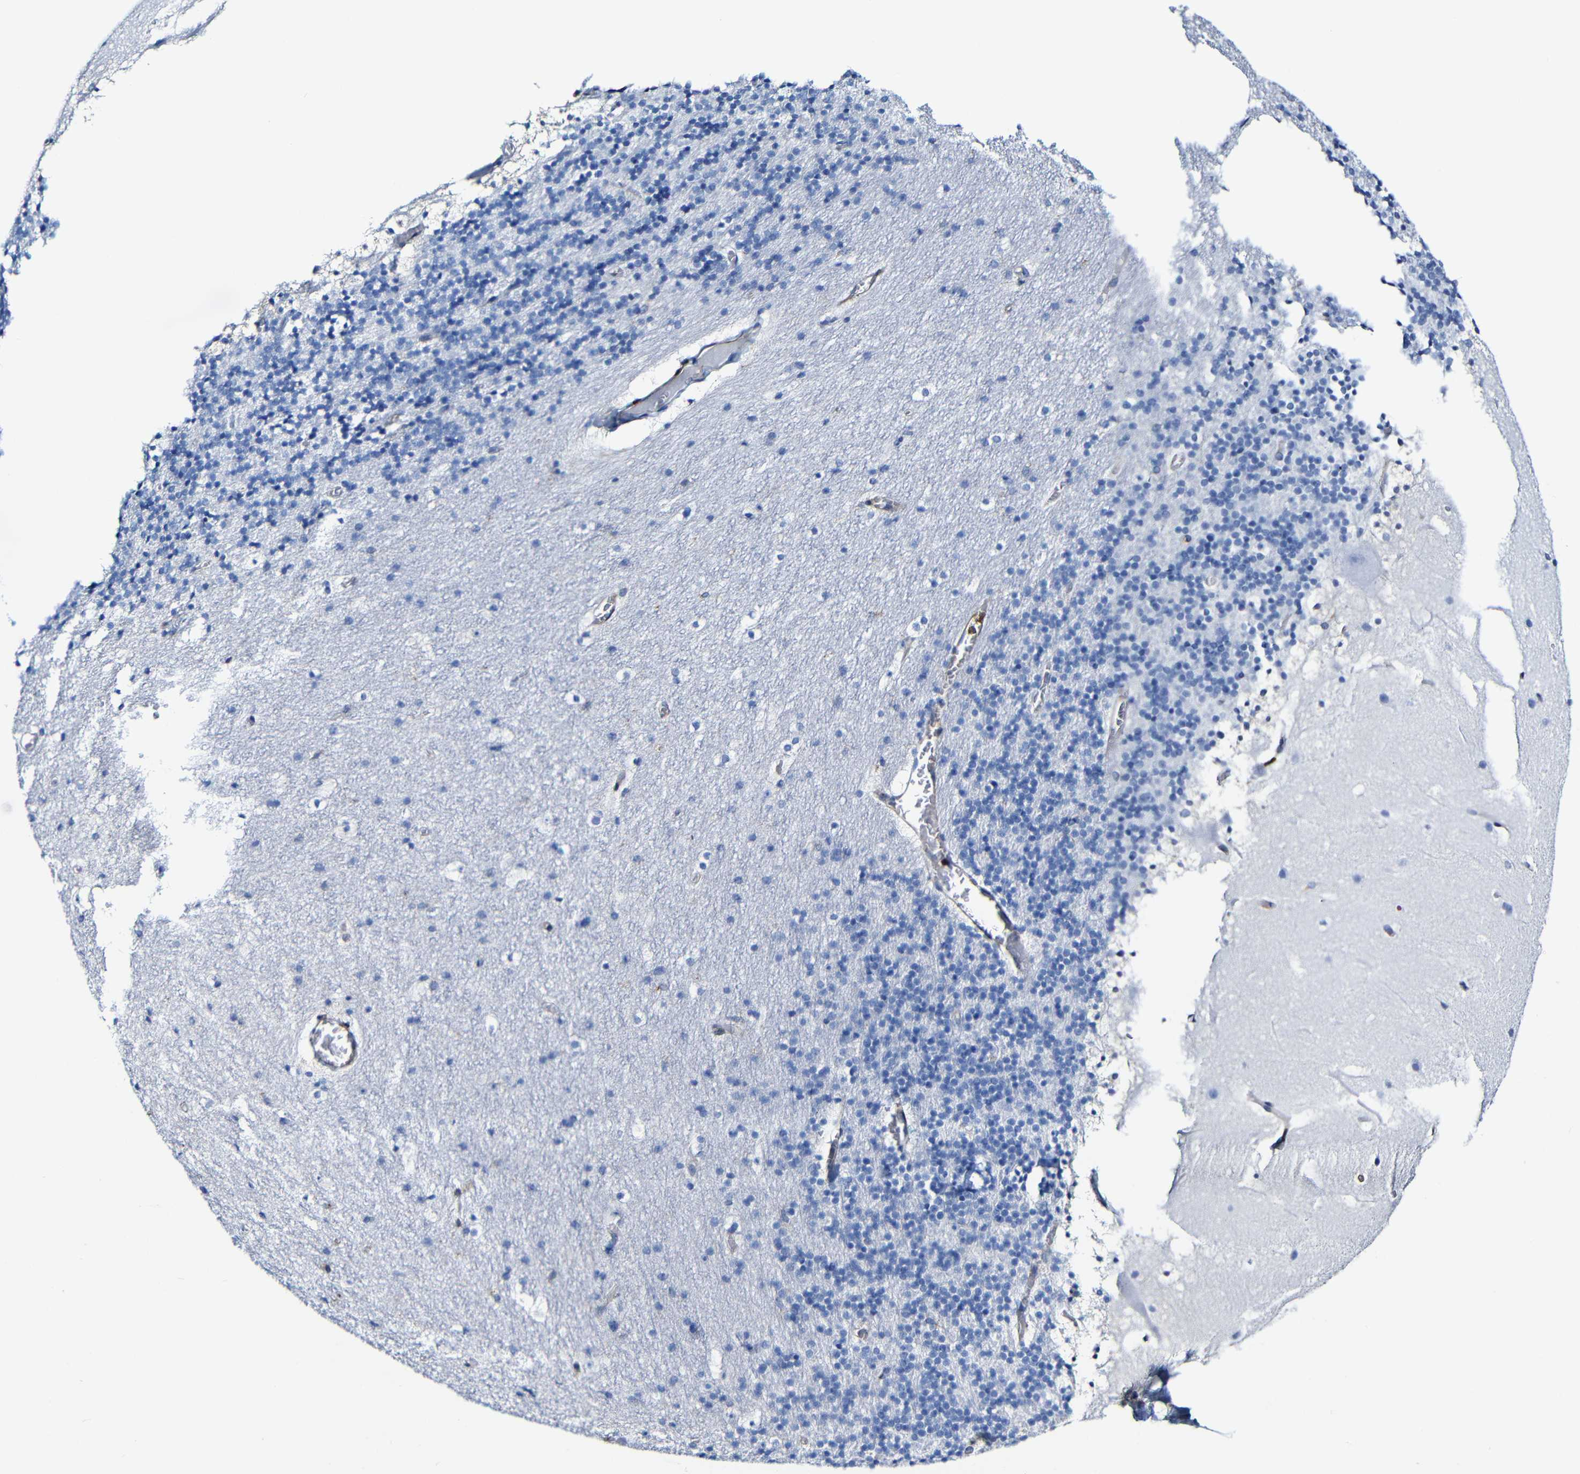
{"staining": {"intensity": "negative", "quantity": "none", "location": "none"}, "tissue": "cerebellum", "cell_type": "Cells in granular layer", "image_type": "normal", "snomed": [{"axis": "morphology", "description": "Normal tissue, NOS"}, {"axis": "topography", "description": "Cerebellum"}], "caption": "Image shows no significant protein expression in cells in granular layer of unremarkable cerebellum.", "gene": "MSN", "patient": {"sex": "male", "age": 45}}